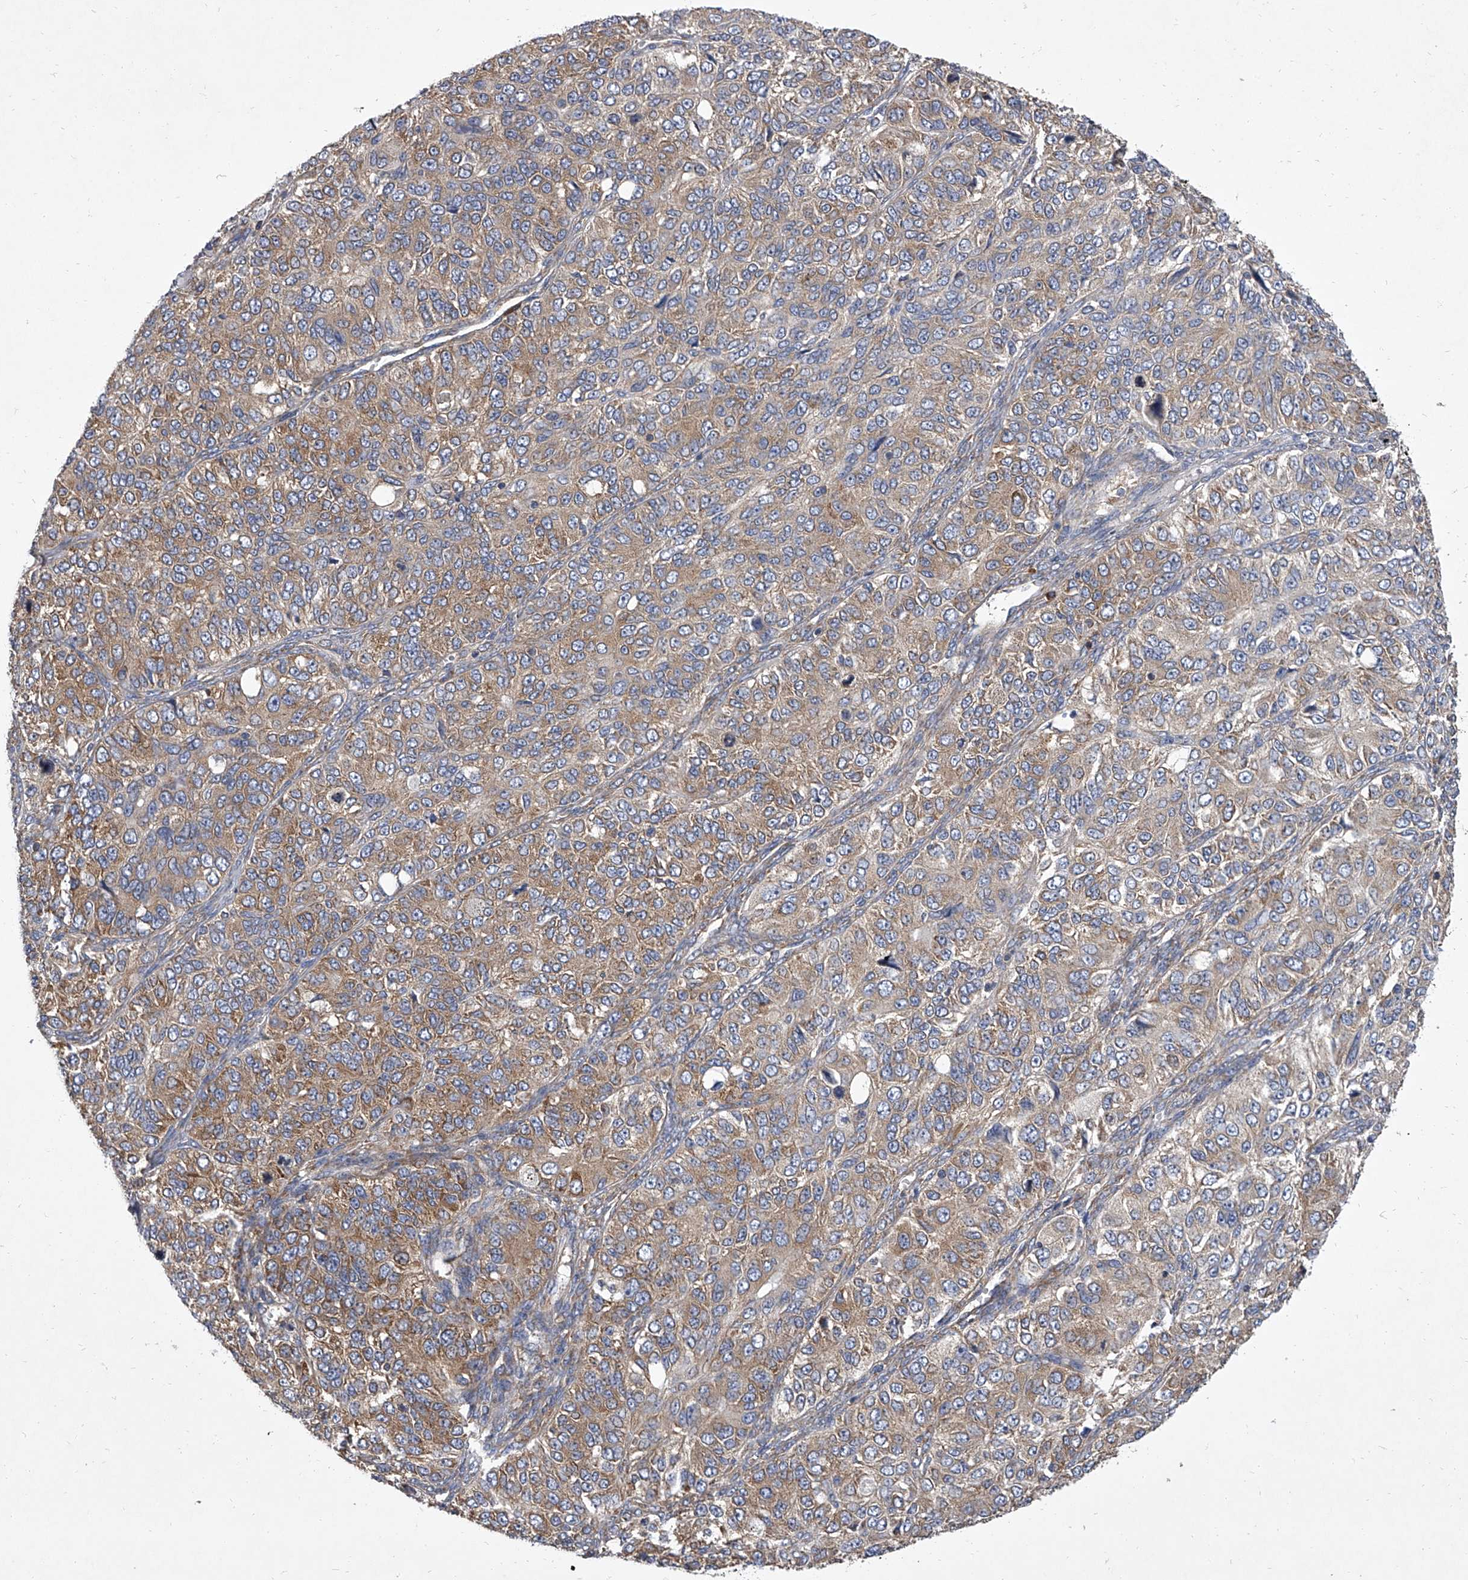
{"staining": {"intensity": "weak", "quantity": ">75%", "location": "cytoplasmic/membranous"}, "tissue": "ovarian cancer", "cell_type": "Tumor cells", "image_type": "cancer", "snomed": [{"axis": "morphology", "description": "Carcinoma, endometroid"}, {"axis": "topography", "description": "Ovary"}], "caption": "A low amount of weak cytoplasmic/membranous positivity is identified in approximately >75% of tumor cells in ovarian cancer (endometroid carcinoma) tissue.", "gene": "EIF2S2", "patient": {"sex": "female", "age": 51}}